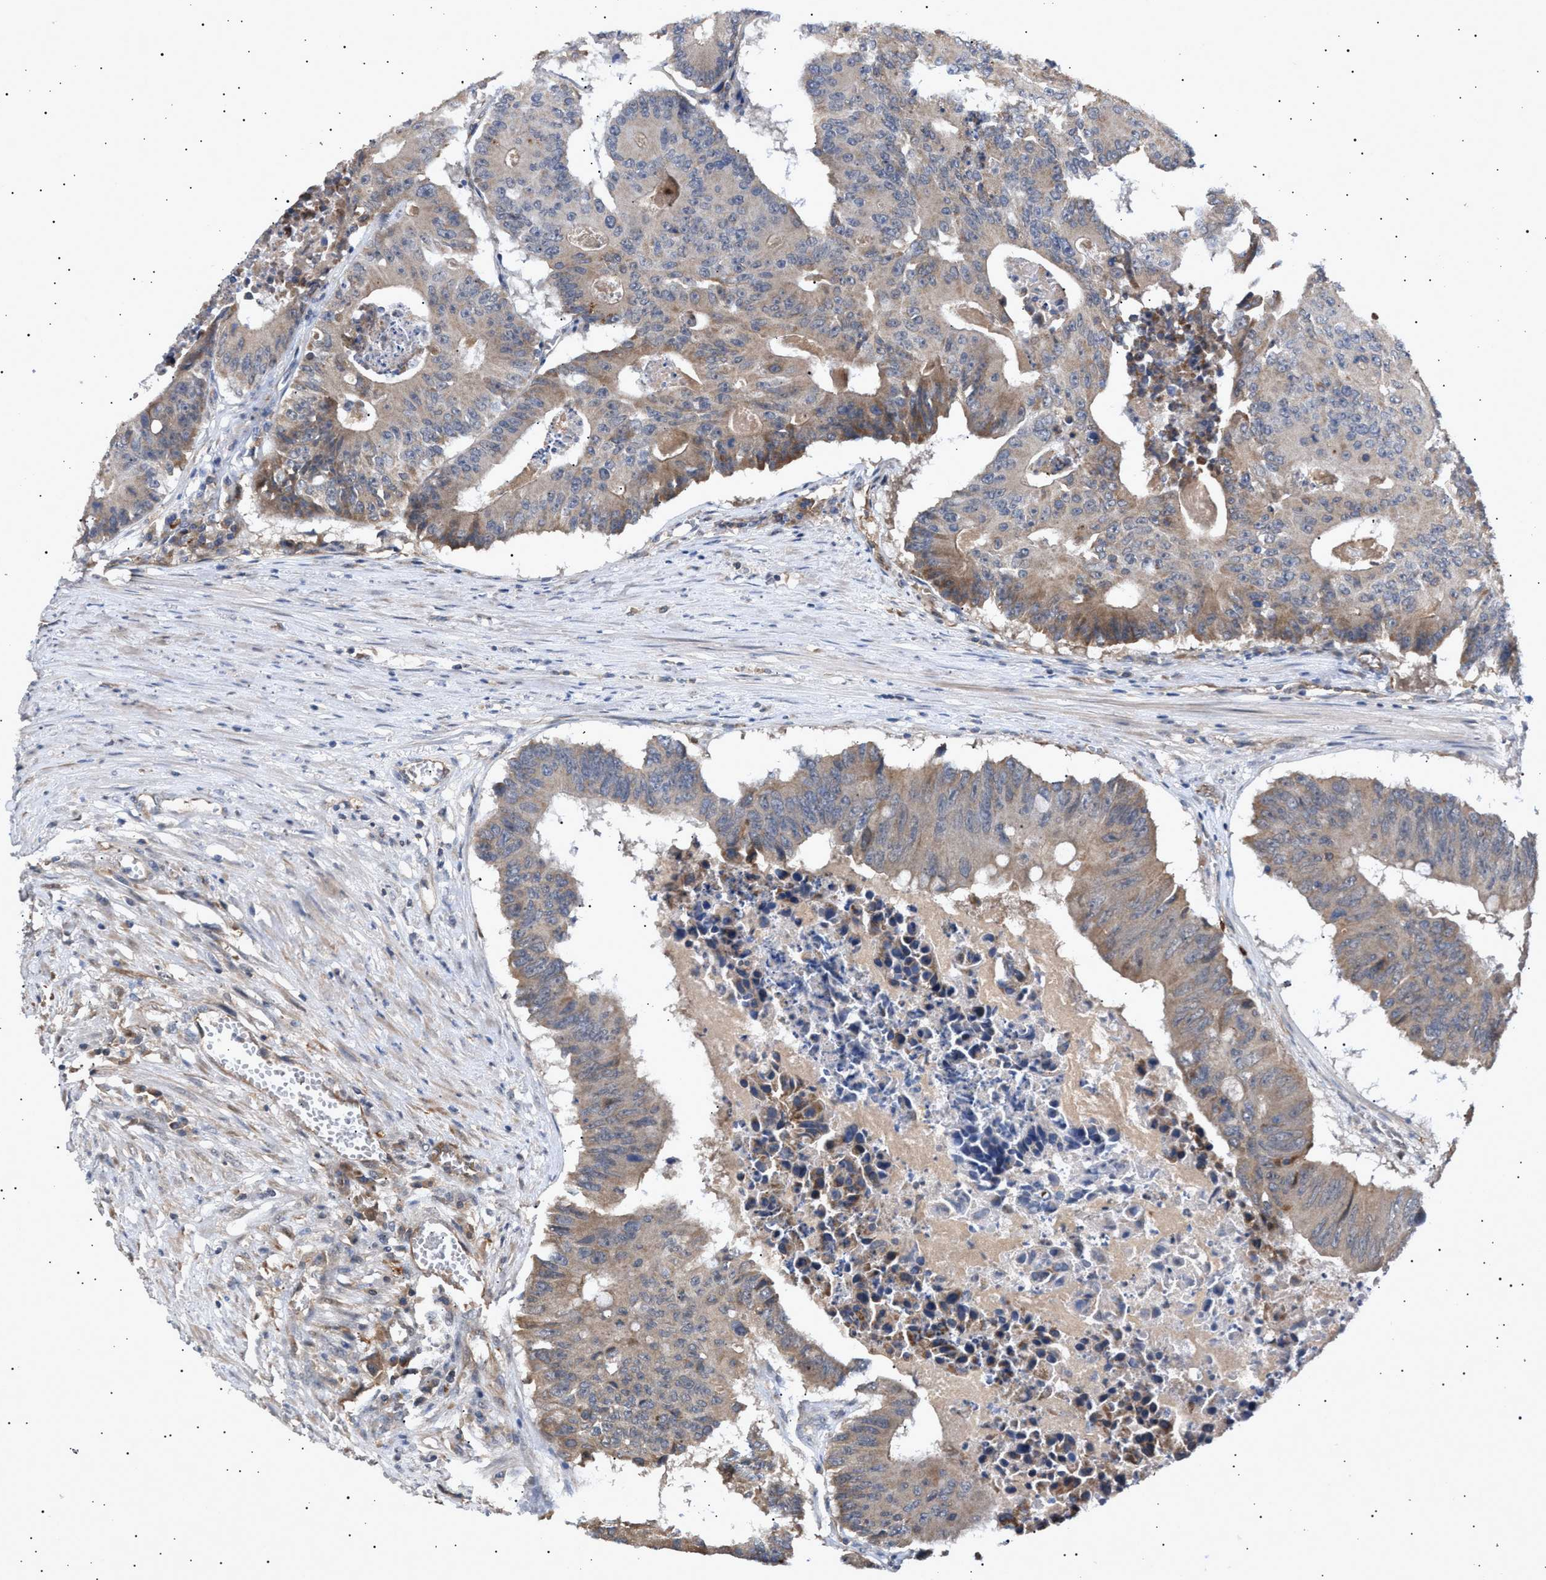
{"staining": {"intensity": "moderate", "quantity": "<25%", "location": "cytoplasmic/membranous"}, "tissue": "colorectal cancer", "cell_type": "Tumor cells", "image_type": "cancer", "snomed": [{"axis": "morphology", "description": "Adenocarcinoma, NOS"}, {"axis": "topography", "description": "Colon"}], "caption": "The histopathology image reveals immunohistochemical staining of colorectal cancer (adenocarcinoma). There is moderate cytoplasmic/membranous expression is present in approximately <25% of tumor cells. (brown staining indicates protein expression, while blue staining denotes nuclei).", "gene": "SIRT5", "patient": {"sex": "male", "age": 87}}